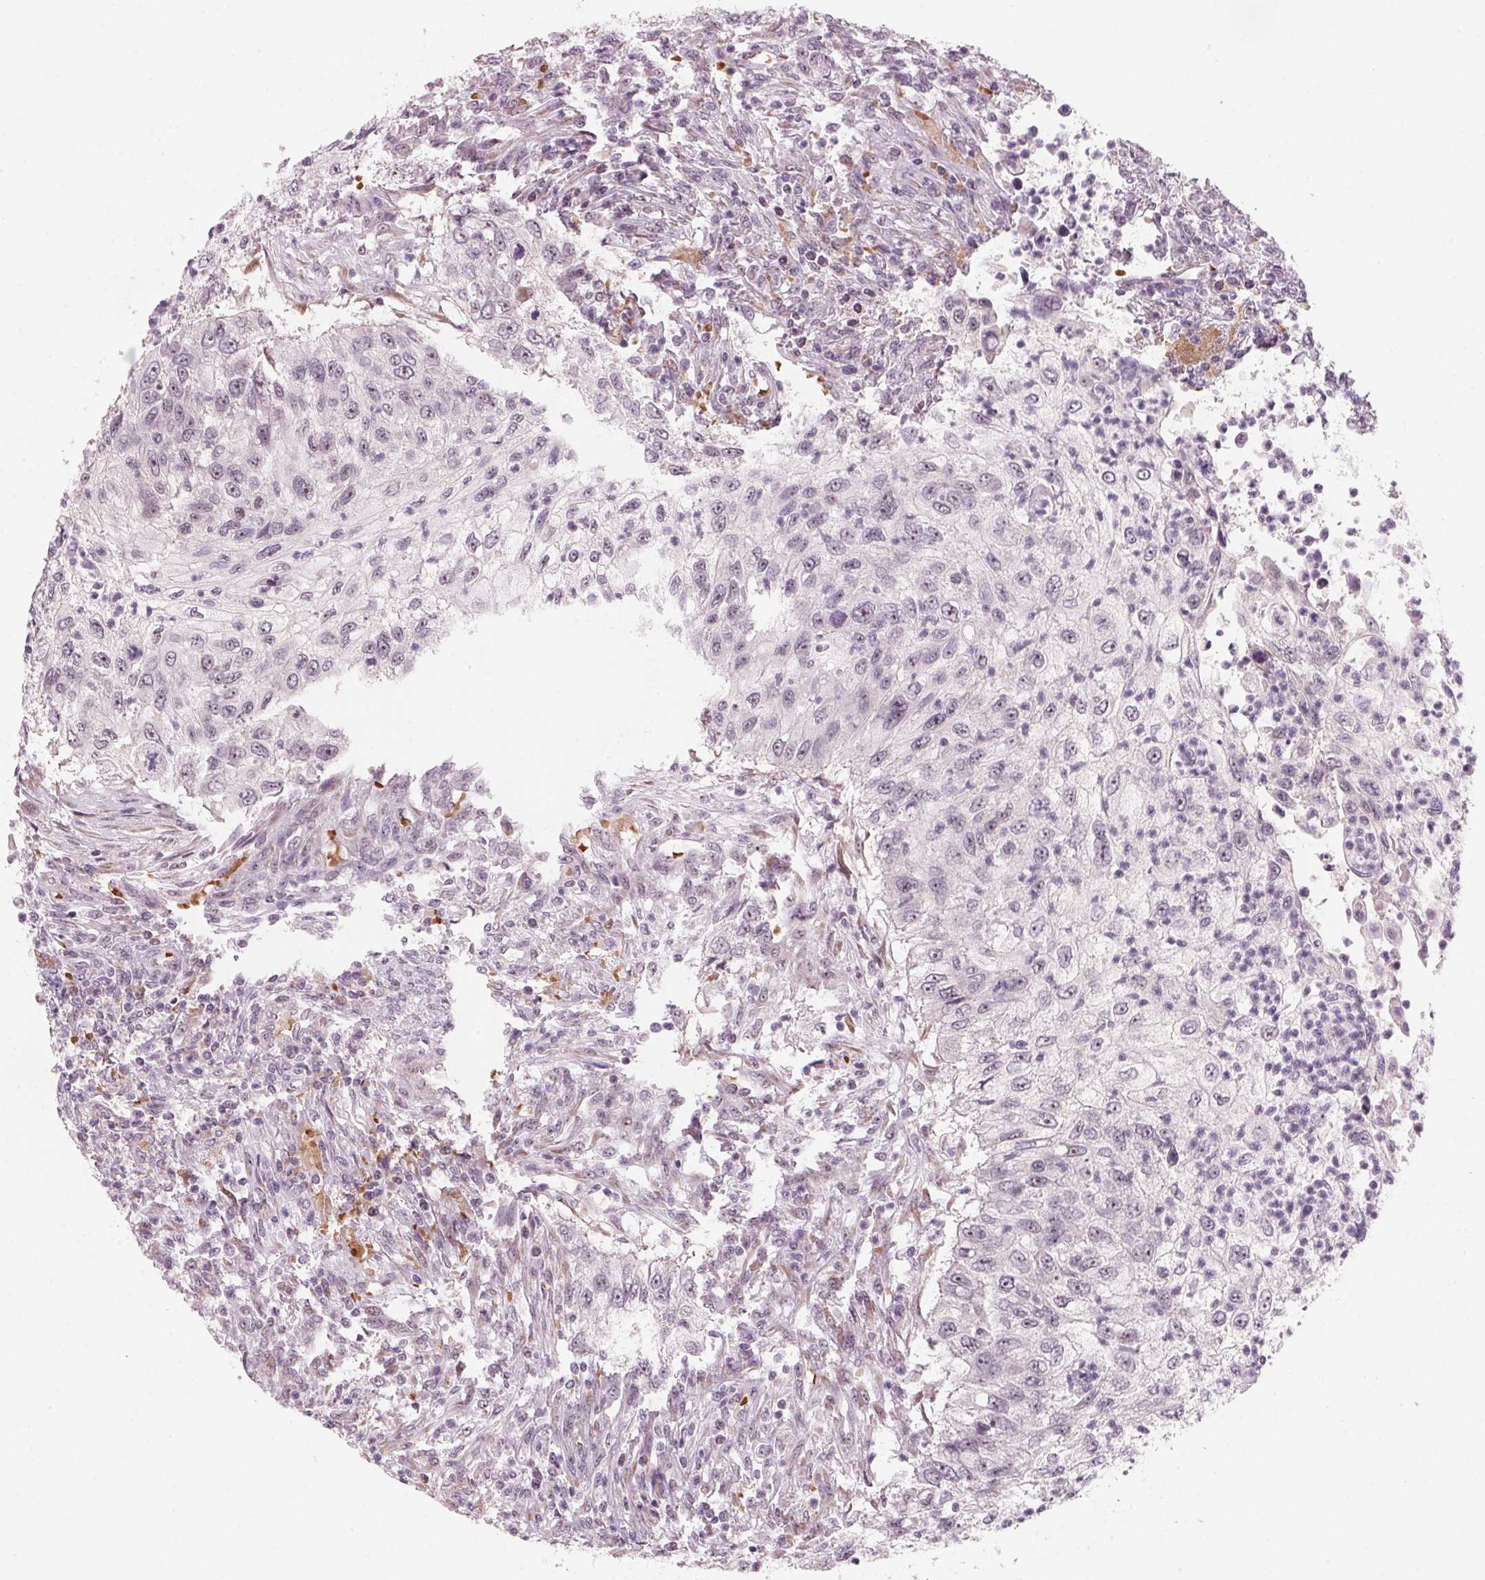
{"staining": {"intensity": "weak", "quantity": "<25%", "location": "nuclear"}, "tissue": "urothelial cancer", "cell_type": "Tumor cells", "image_type": "cancer", "snomed": [{"axis": "morphology", "description": "Urothelial carcinoma, High grade"}, {"axis": "topography", "description": "Urinary bladder"}], "caption": "Immunohistochemistry (IHC) image of neoplastic tissue: urothelial carcinoma (high-grade) stained with DAB reveals no significant protein positivity in tumor cells.", "gene": "DNTTIP2", "patient": {"sex": "female", "age": 60}}